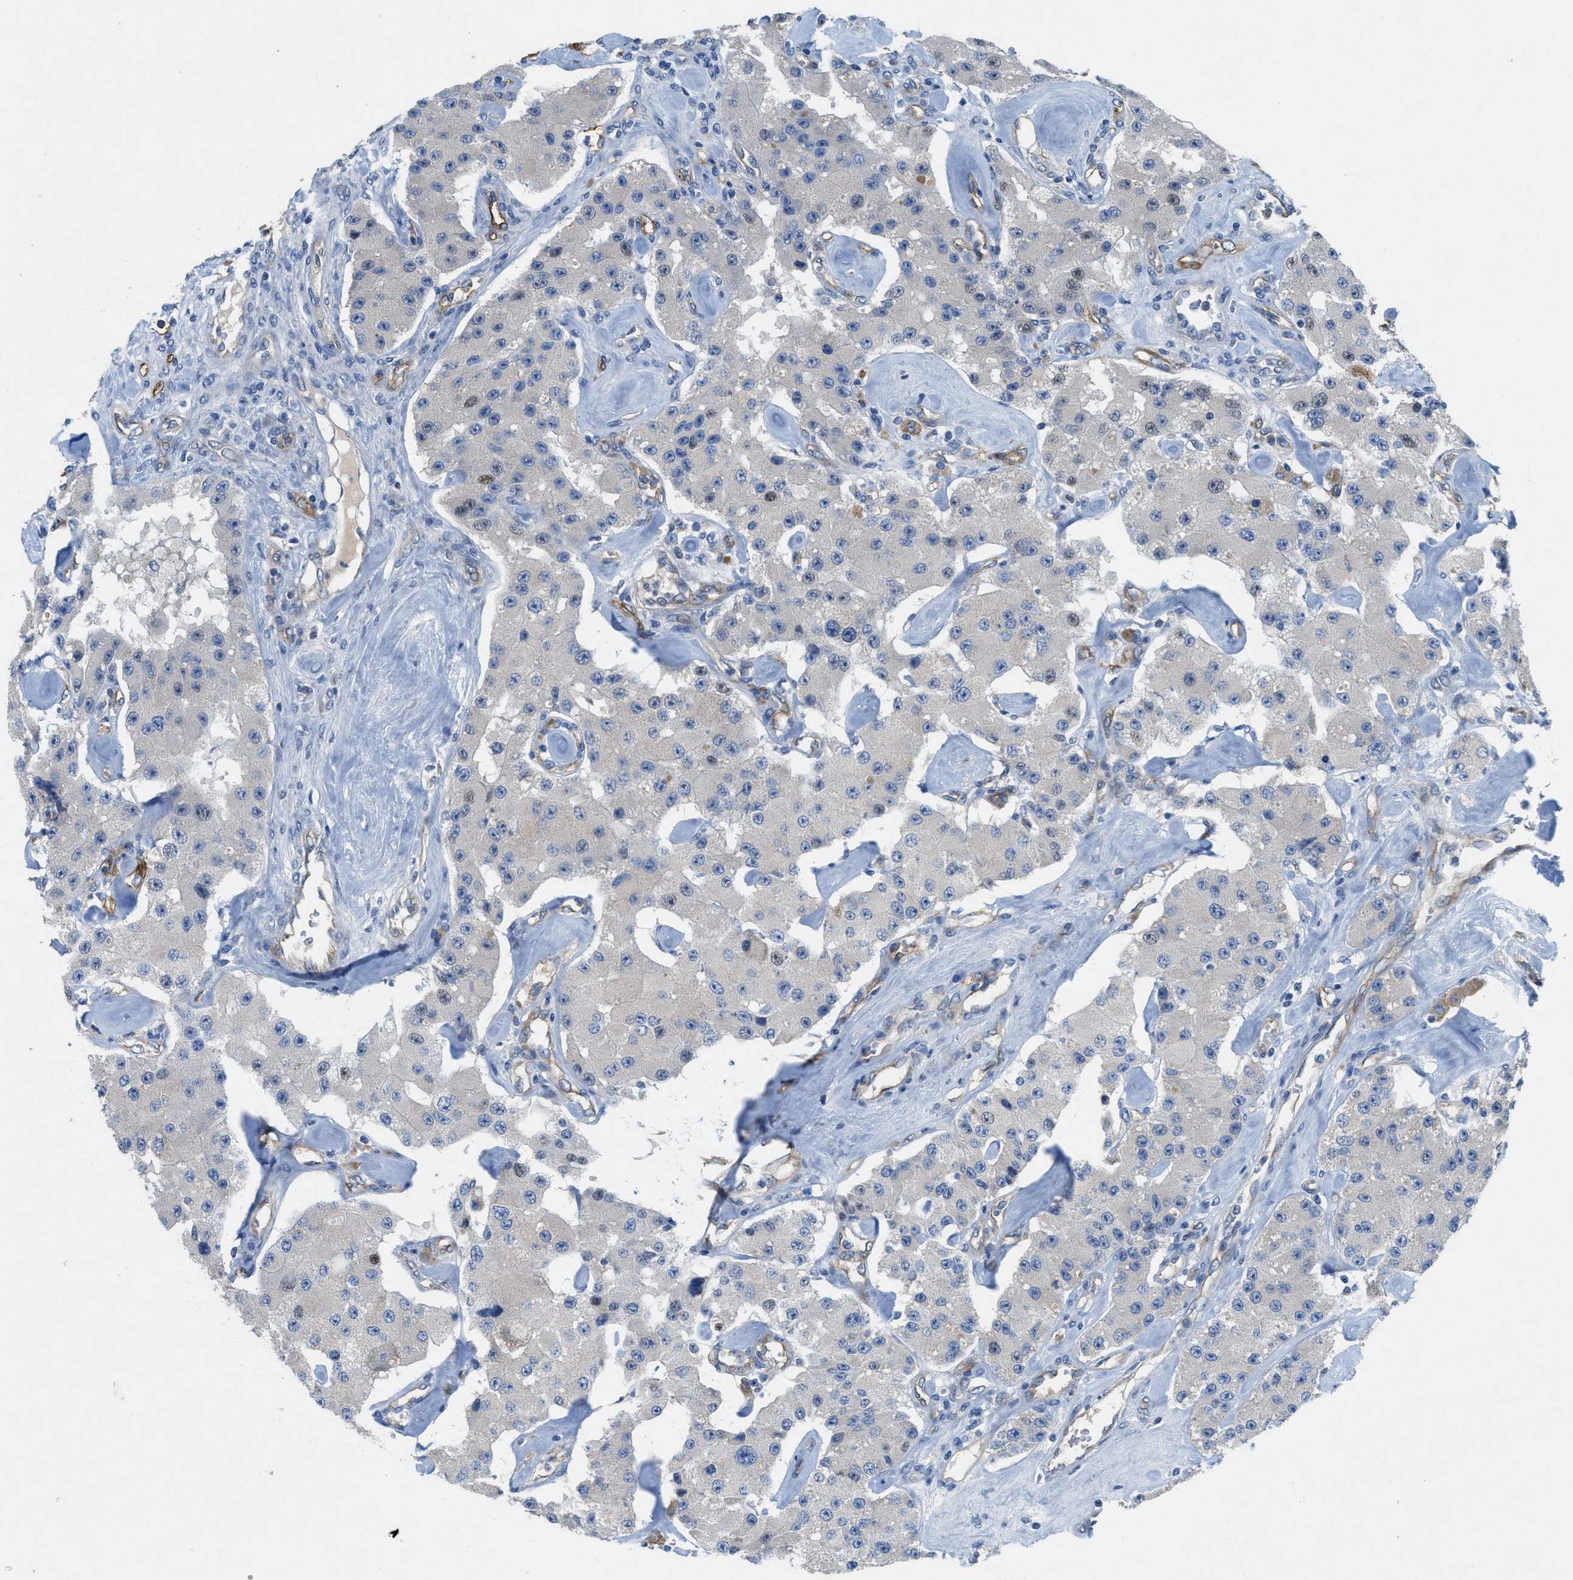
{"staining": {"intensity": "negative", "quantity": "none", "location": "none"}, "tissue": "carcinoid", "cell_type": "Tumor cells", "image_type": "cancer", "snomed": [{"axis": "morphology", "description": "Carcinoid, malignant, NOS"}, {"axis": "topography", "description": "Pancreas"}], "caption": "Tumor cells are negative for brown protein staining in malignant carcinoid. (Immunohistochemistry, brightfield microscopy, high magnification).", "gene": "PGR", "patient": {"sex": "male", "age": 41}}